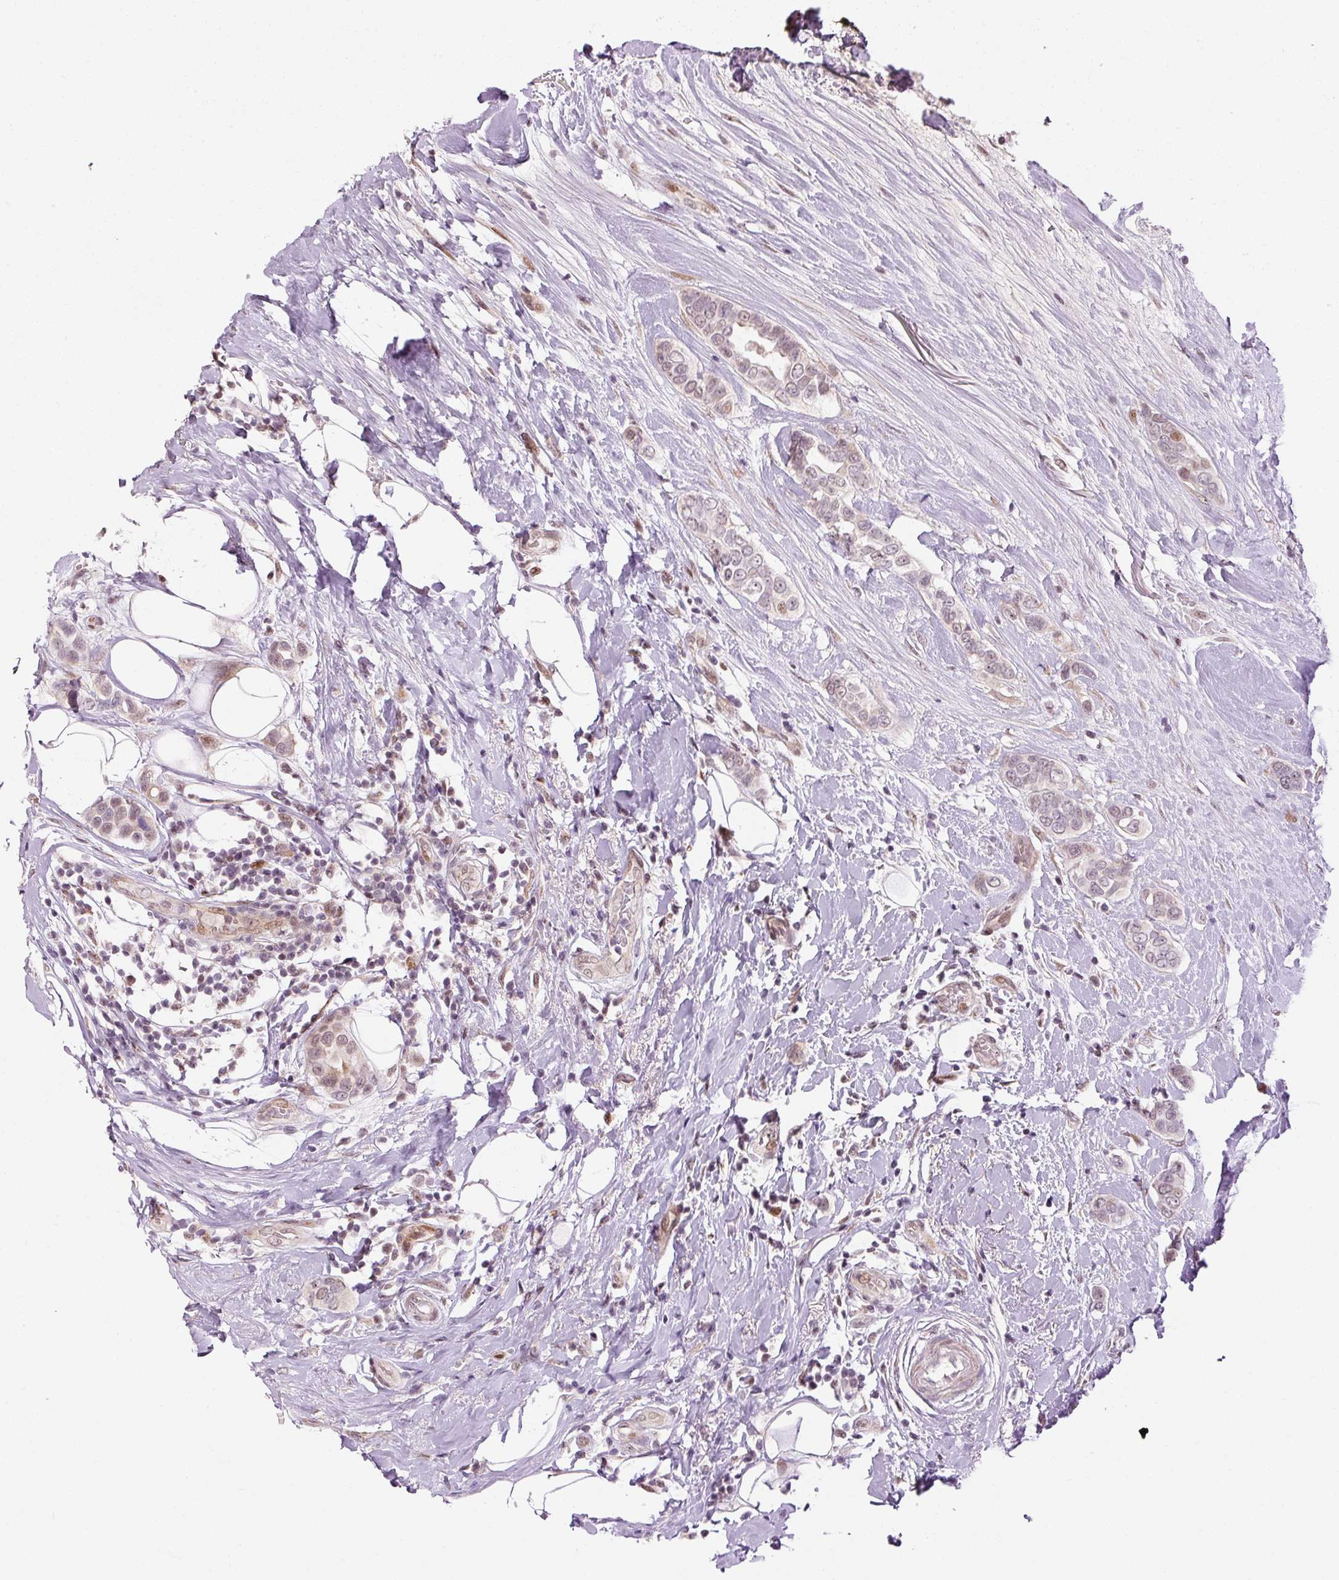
{"staining": {"intensity": "weak", "quantity": "<25%", "location": "nuclear"}, "tissue": "breast cancer", "cell_type": "Tumor cells", "image_type": "cancer", "snomed": [{"axis": "morphology", "description": "Lobular carcinoma"}, {"axis": "topography", "description": "Breast"}], "caption": "Immunohistochemistry (IHC) micrograph of neoplastic tissue: human breast lobular carcinoma stained with DAB (3,3'-diaminobenzidine) exhibits no significant protein positivity in tumor cells.", "gene": "ANKRD20A1", "patient": {"sex": "female", "age": 51}}